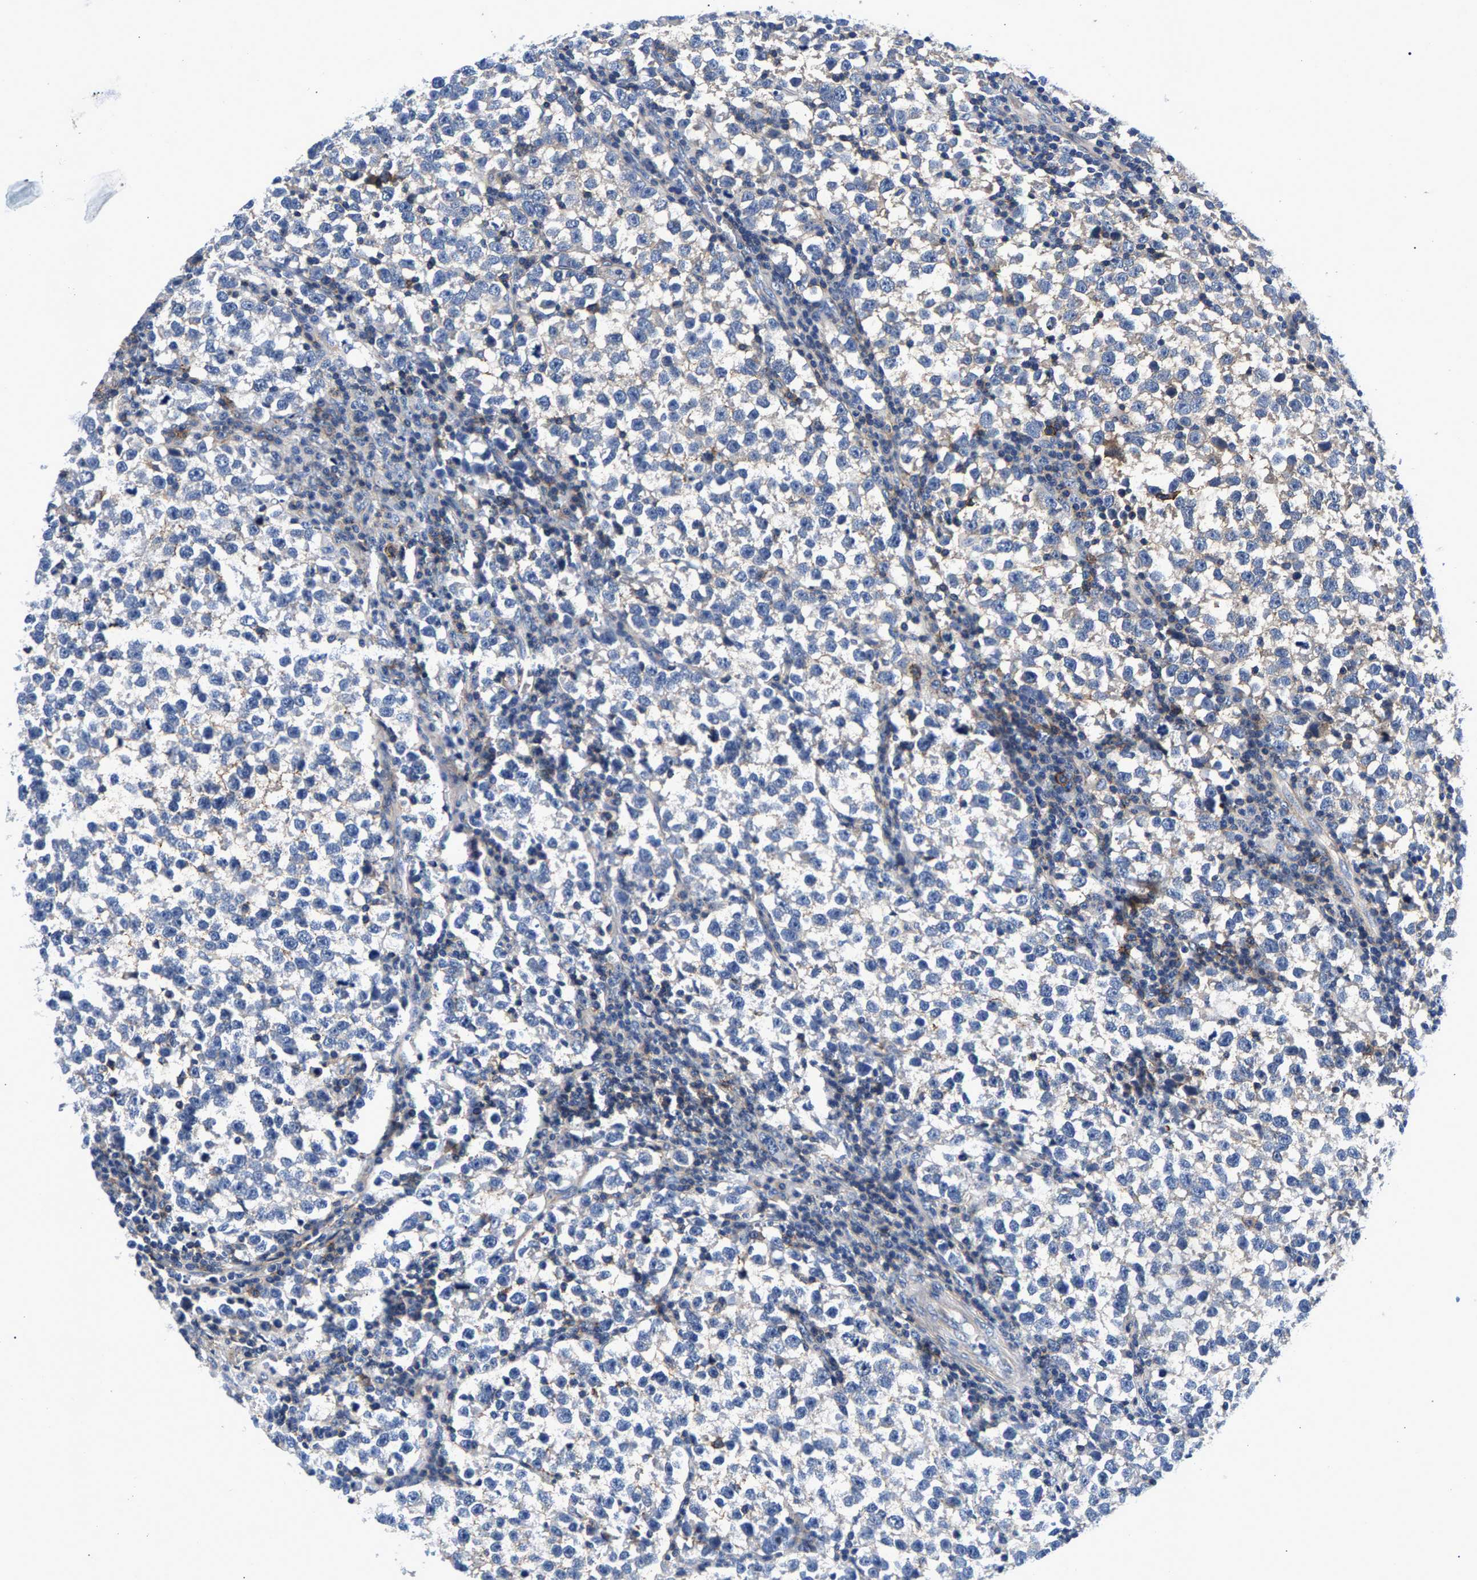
{"staining": {"intensity": "weak", "quantity": "25%-75%", "location": "cytoplasmic/membranous"}, "tissue": "testis cancer", "cell_type": "Tumor cells", "image_type": "cancer", "snomed": [{"axis": "morphology", "description": "Normal tissue, NOS"}, {"axis": "morphology", "description": "Seminoma, NOS"}, {"axis": "topography", "description": "Testis"}], "caption": "IHC staining of testis cancer, which displays low levels of weak cytoplasmic/membranous positivity in about 25%-75% of tumor cells indicating weak cytoplasmic/membranous protein expression. The staining was performed using DAB (brown) for protein detection and nuclei were counterstained in hematoxylin (blue).", "gene": "P2RY4", "patient": {"sex": "male", "age": 43}}